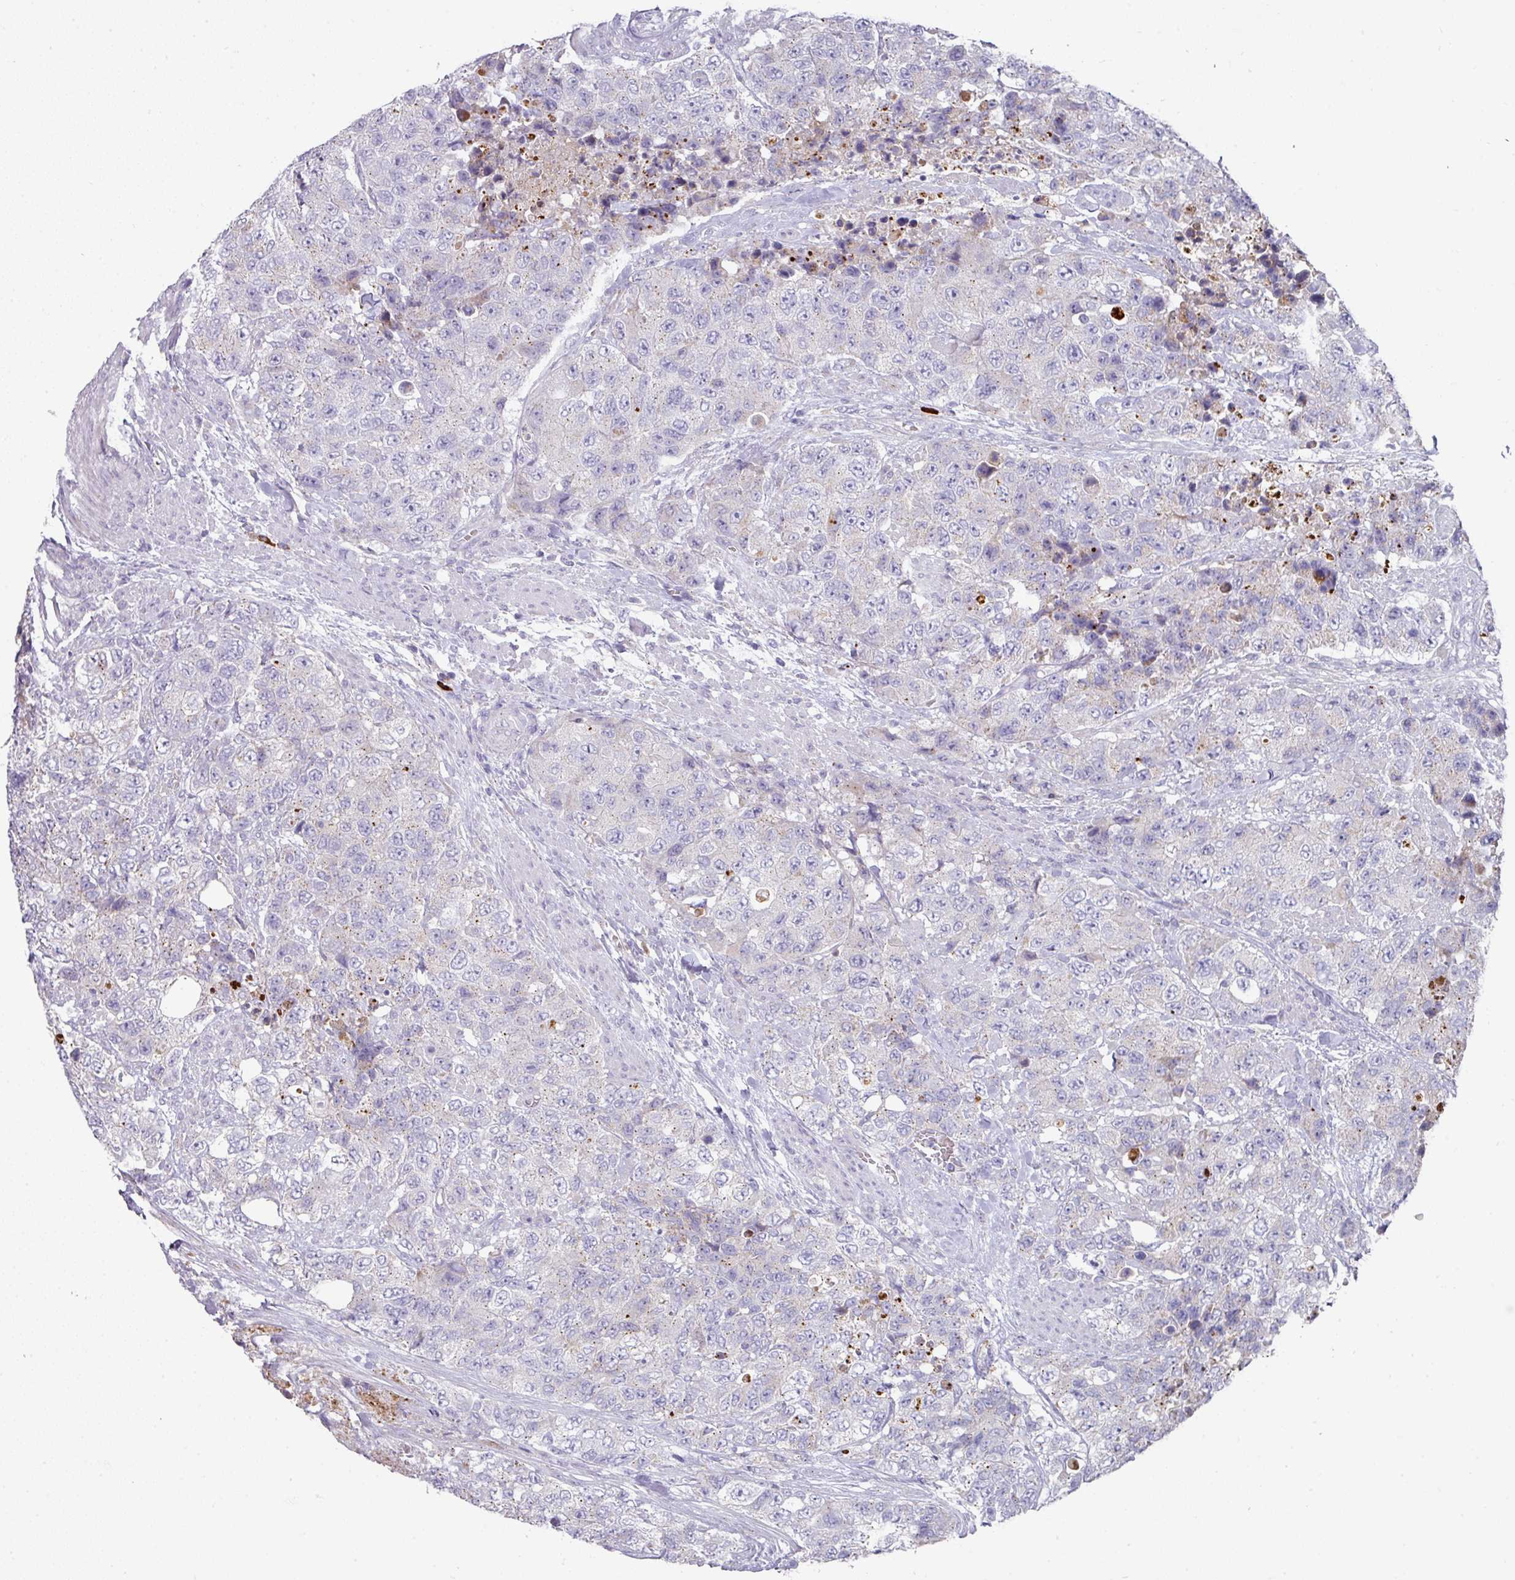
{"staining": {"intensity": "negative", "quantity": "none", "location": "none"}, "tissue": "urothelial cancer", "cell_type": "Tumor cells", "image_type": "cancer", "snomed": [{"axis": "morphology", "description": "Urothelial carcinoma, High grade"}, {"axis": "topography", "description": "Urinary bladder"}], "caption": "Histopathology image shows no protein positivity in tumor cells of urothelial cancer tissue.", "gene": "IL4R", "patient": {"sex": "female", "age": 78}}